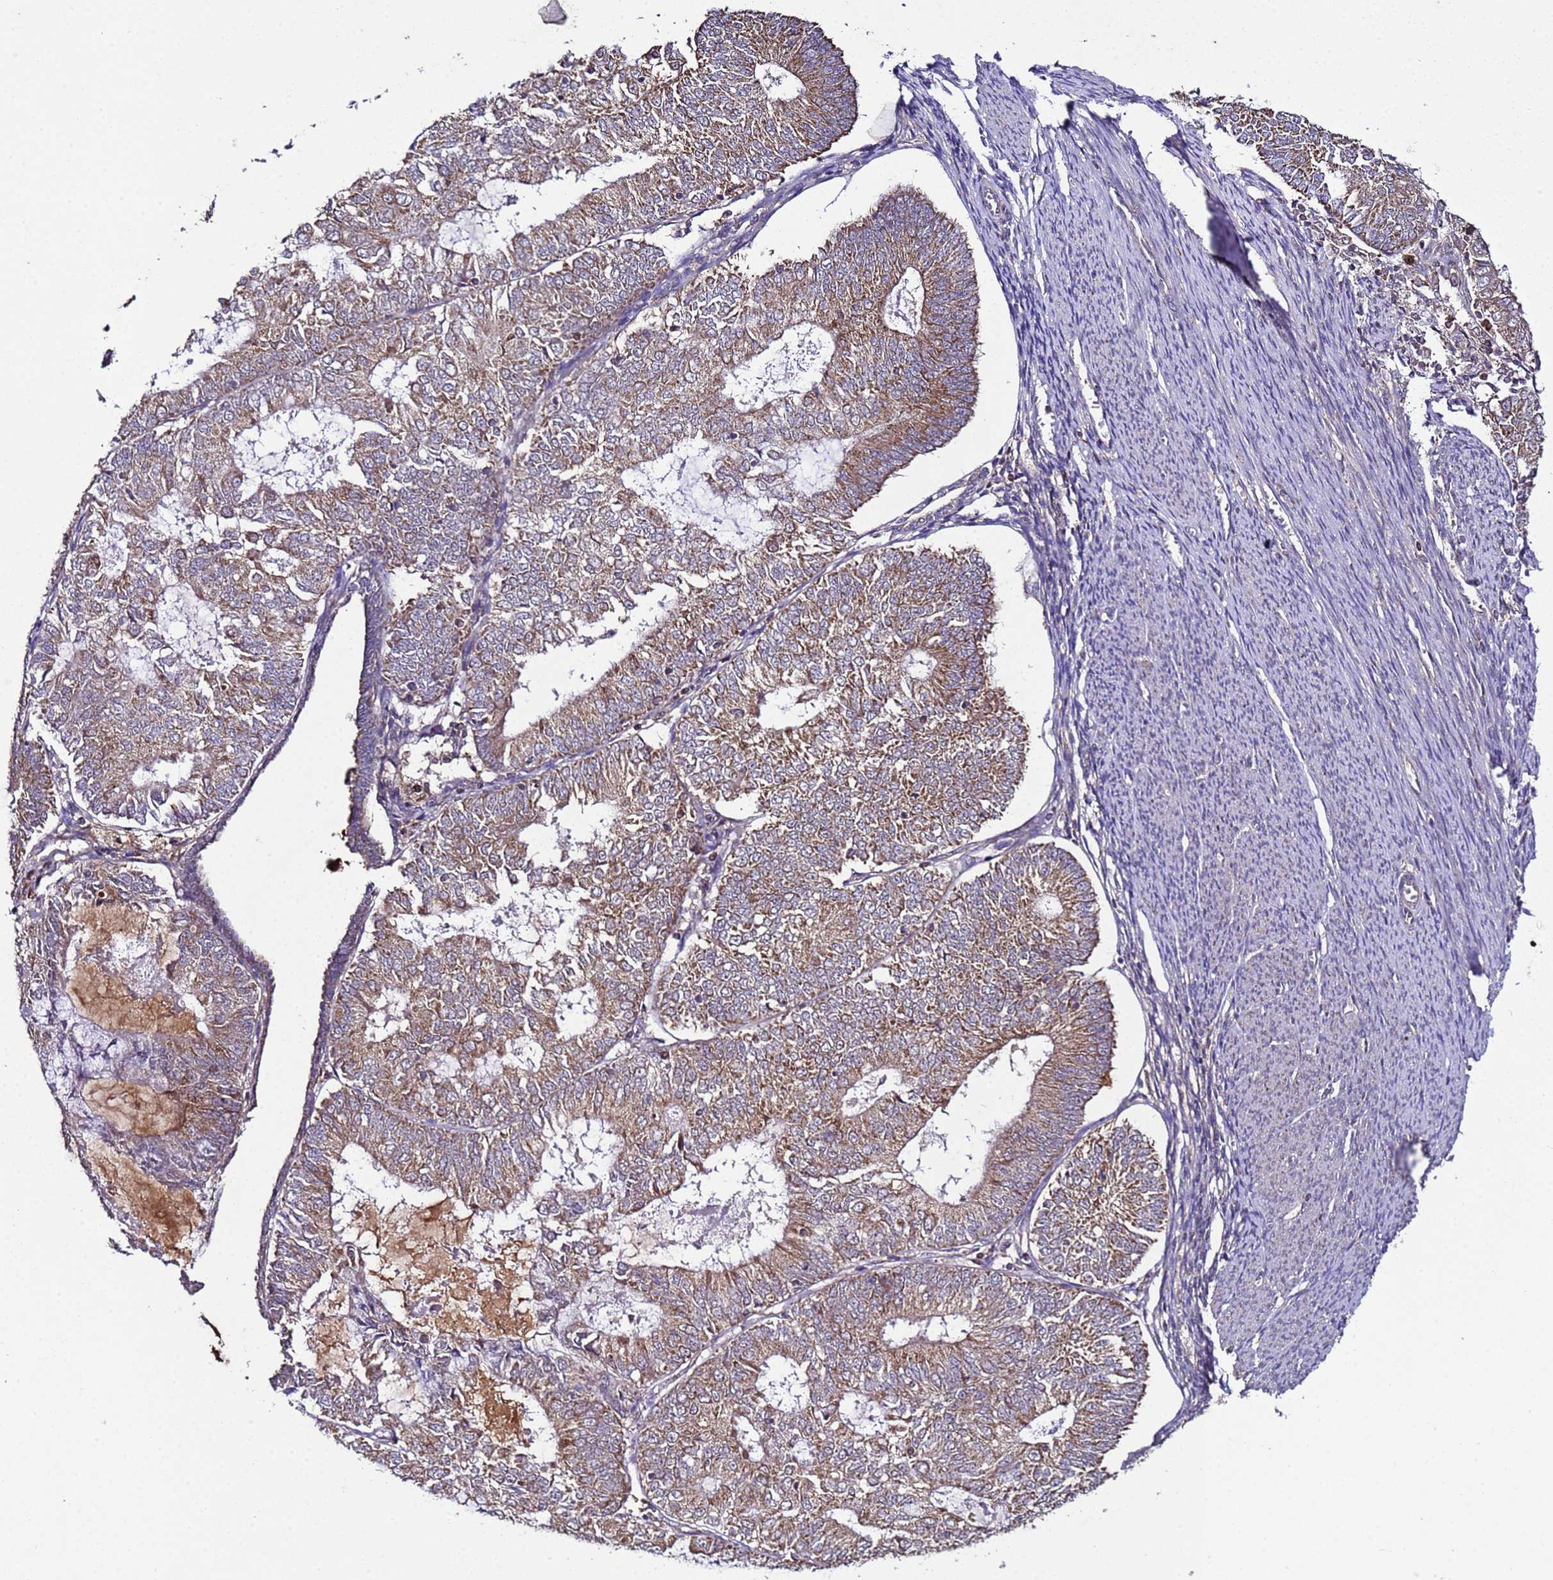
{"staining": {"intensity": "moderate", "quantity": ">75%", "location": "cytoplasmic/membranous"}, "tissue": "endometrial cancer", "cell_type": "Tumor cells", "image_type": "cancer", "snomed": [{"axis": "morphology", "description": "Adenocarcinoma, NOS"}, {"axis": "topography", "description": "Endometrium"}], "caption": "Immunohistochemistry micrograph of human adenocarcinoma (endometrial) stained for a protein (brown), which displays medium levels of moderate cytoplasmic/membranous expression in about >75% of tumor cells.", "gene": "HSPBAP1", "patient": {"sex": "female", "age": 57}}